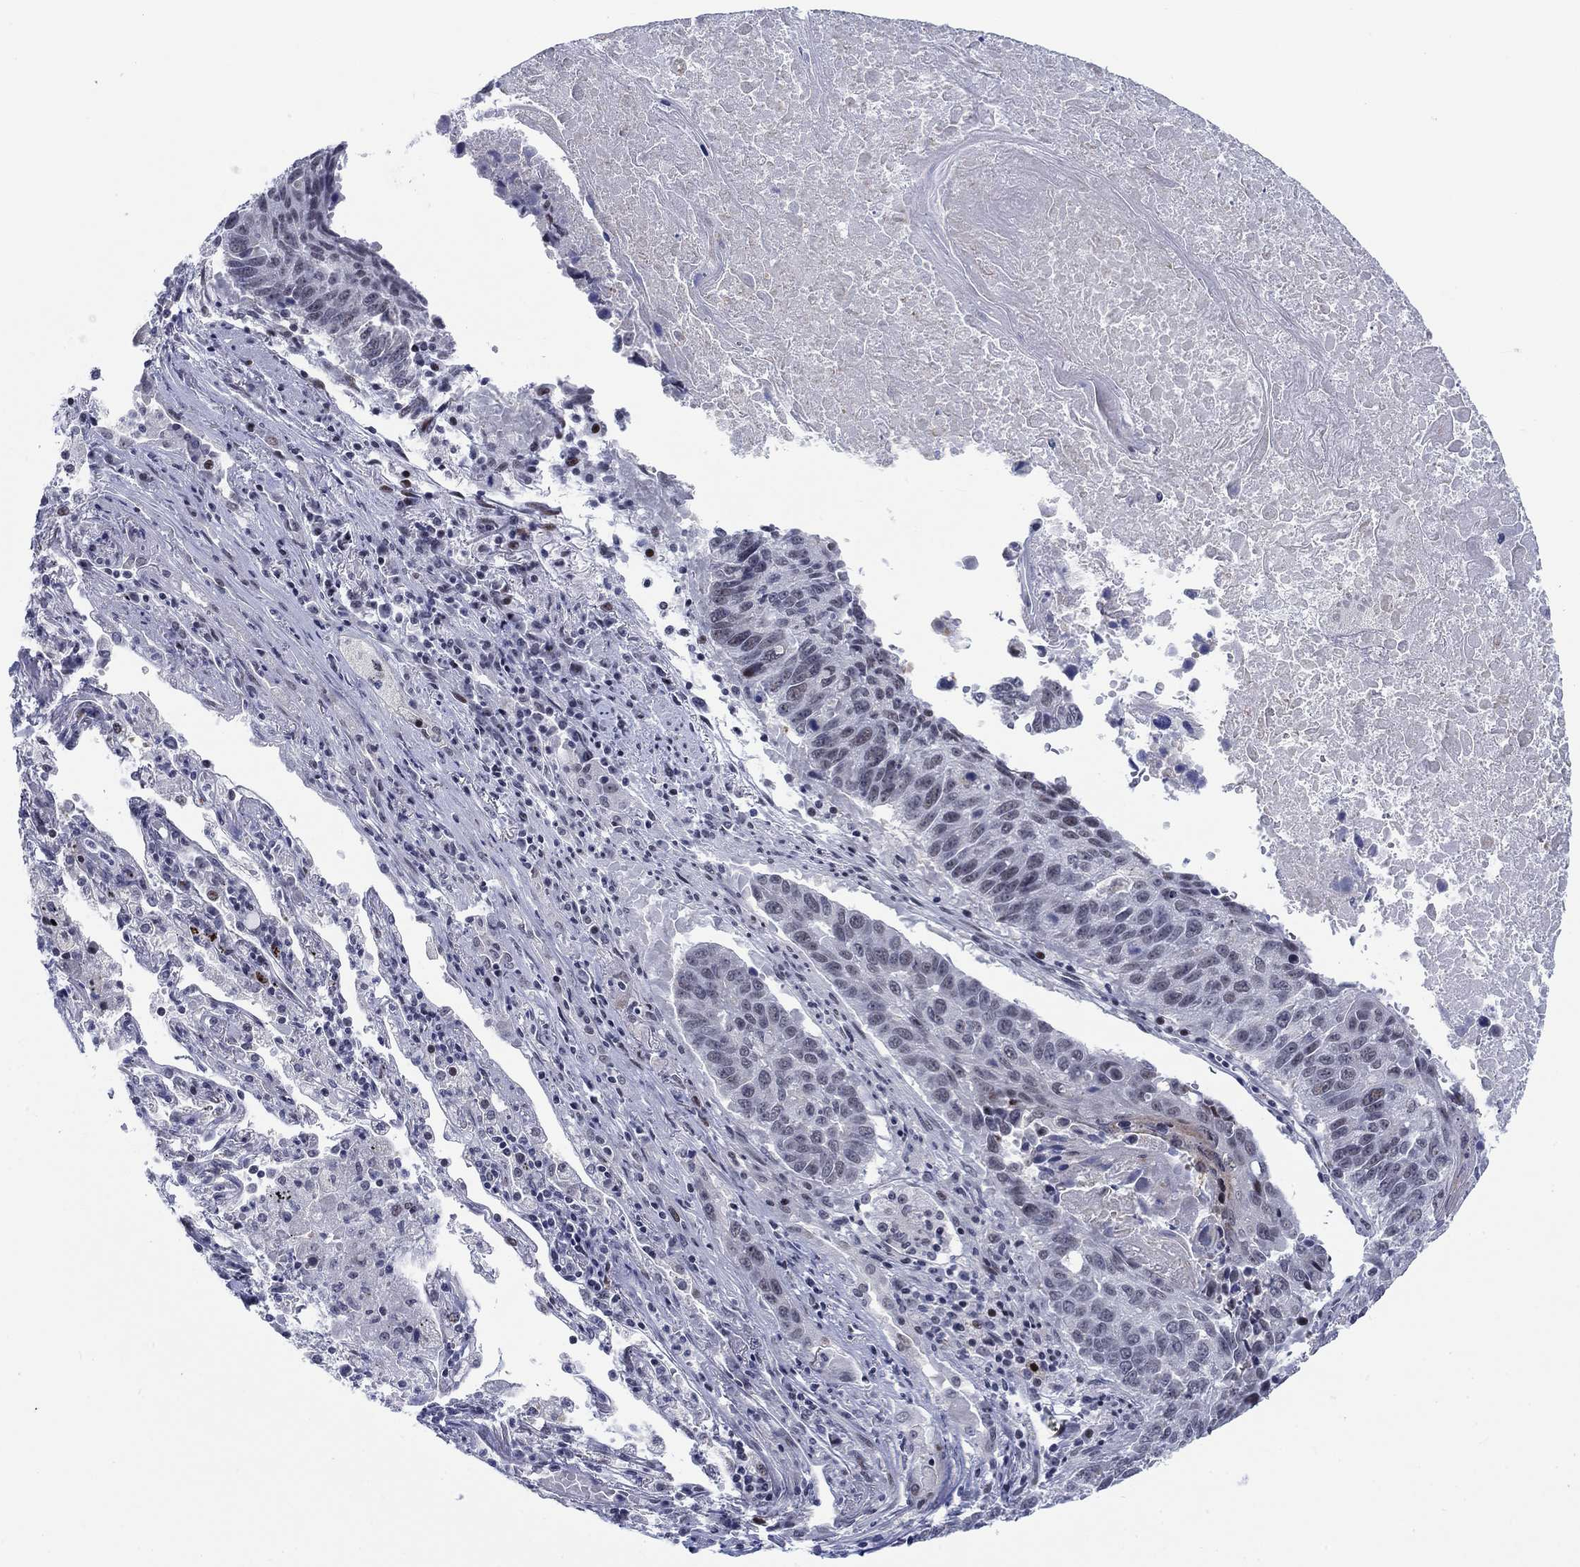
{"staining": {"intensity": "negative", "quantity": "none", "location": "none"}, "tissue": "lung cancer", "cell_type": "Tumor cells", "image_type": "cancer", "snomed": [{"axis": "morphology", "description": "Squamous cell carcinoma, NOS"}, {"axis": "topography", "description": "Lung"}], "caption": "Lung squamous cell carcinoma was stained to show a protein in brown. There is no significant positivity in tumor cells.", "gene": "NEU3", "patient": {"sex": "male", "age": 73}}